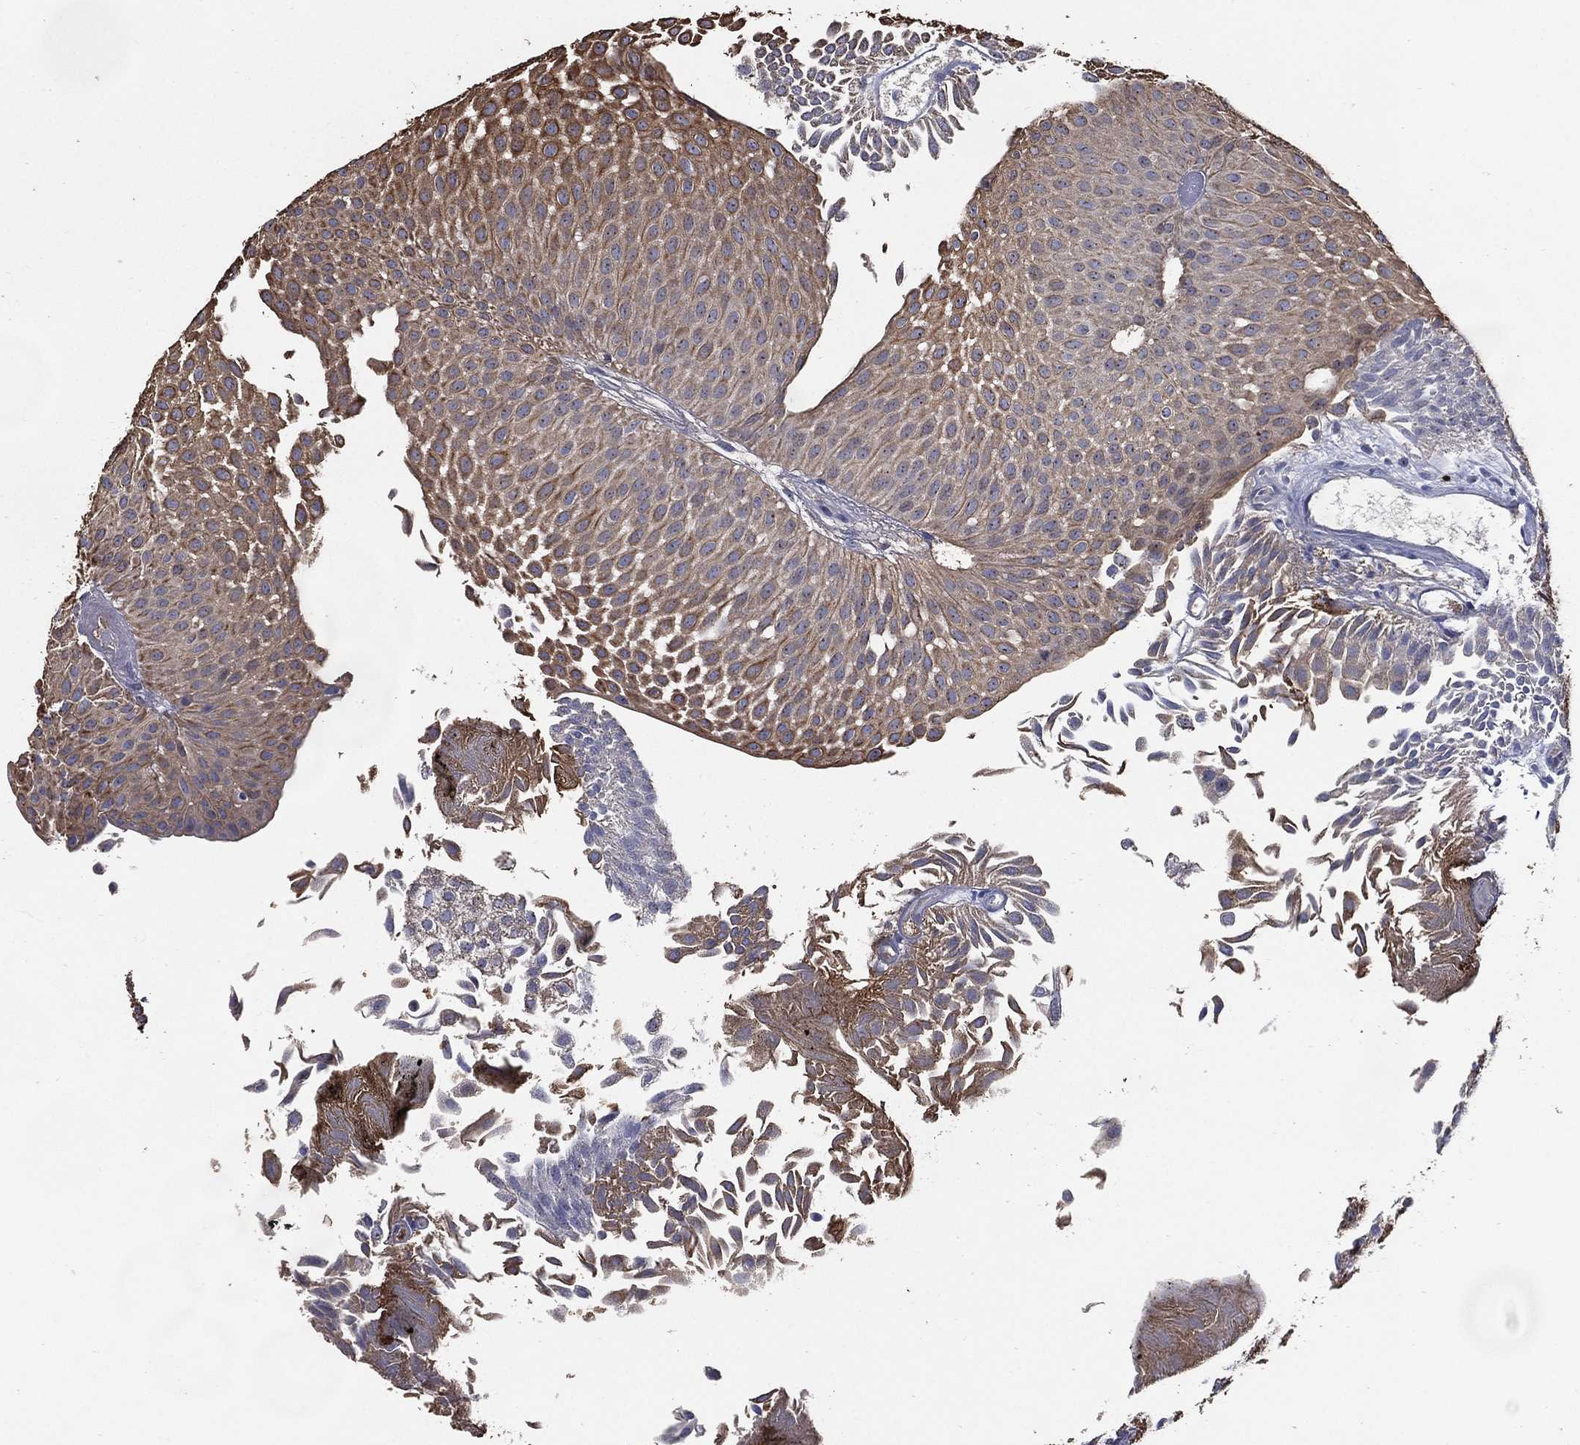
{"staining": {"intensity": "moderate", "quantity": "25%-75%", "location": "cytoplasmic/membranous"}, "tissue": "urothelial cancer", "cell_type": "Tumor cells", "image_type": "cancer", "snomed": [{"axis": "morphology", "description": "Urothelial carcinoma, Low grade"}, {"axis": "topography", "description": "Urinary bladder"}], "caption": "The immunohistochemical stain highlights moderate cytoplasmic/membranous positivity in tumor cells of urothelial cancer tissue.", "gene": "EFNA1", "patient": {"sex": "male", "age": 64}}